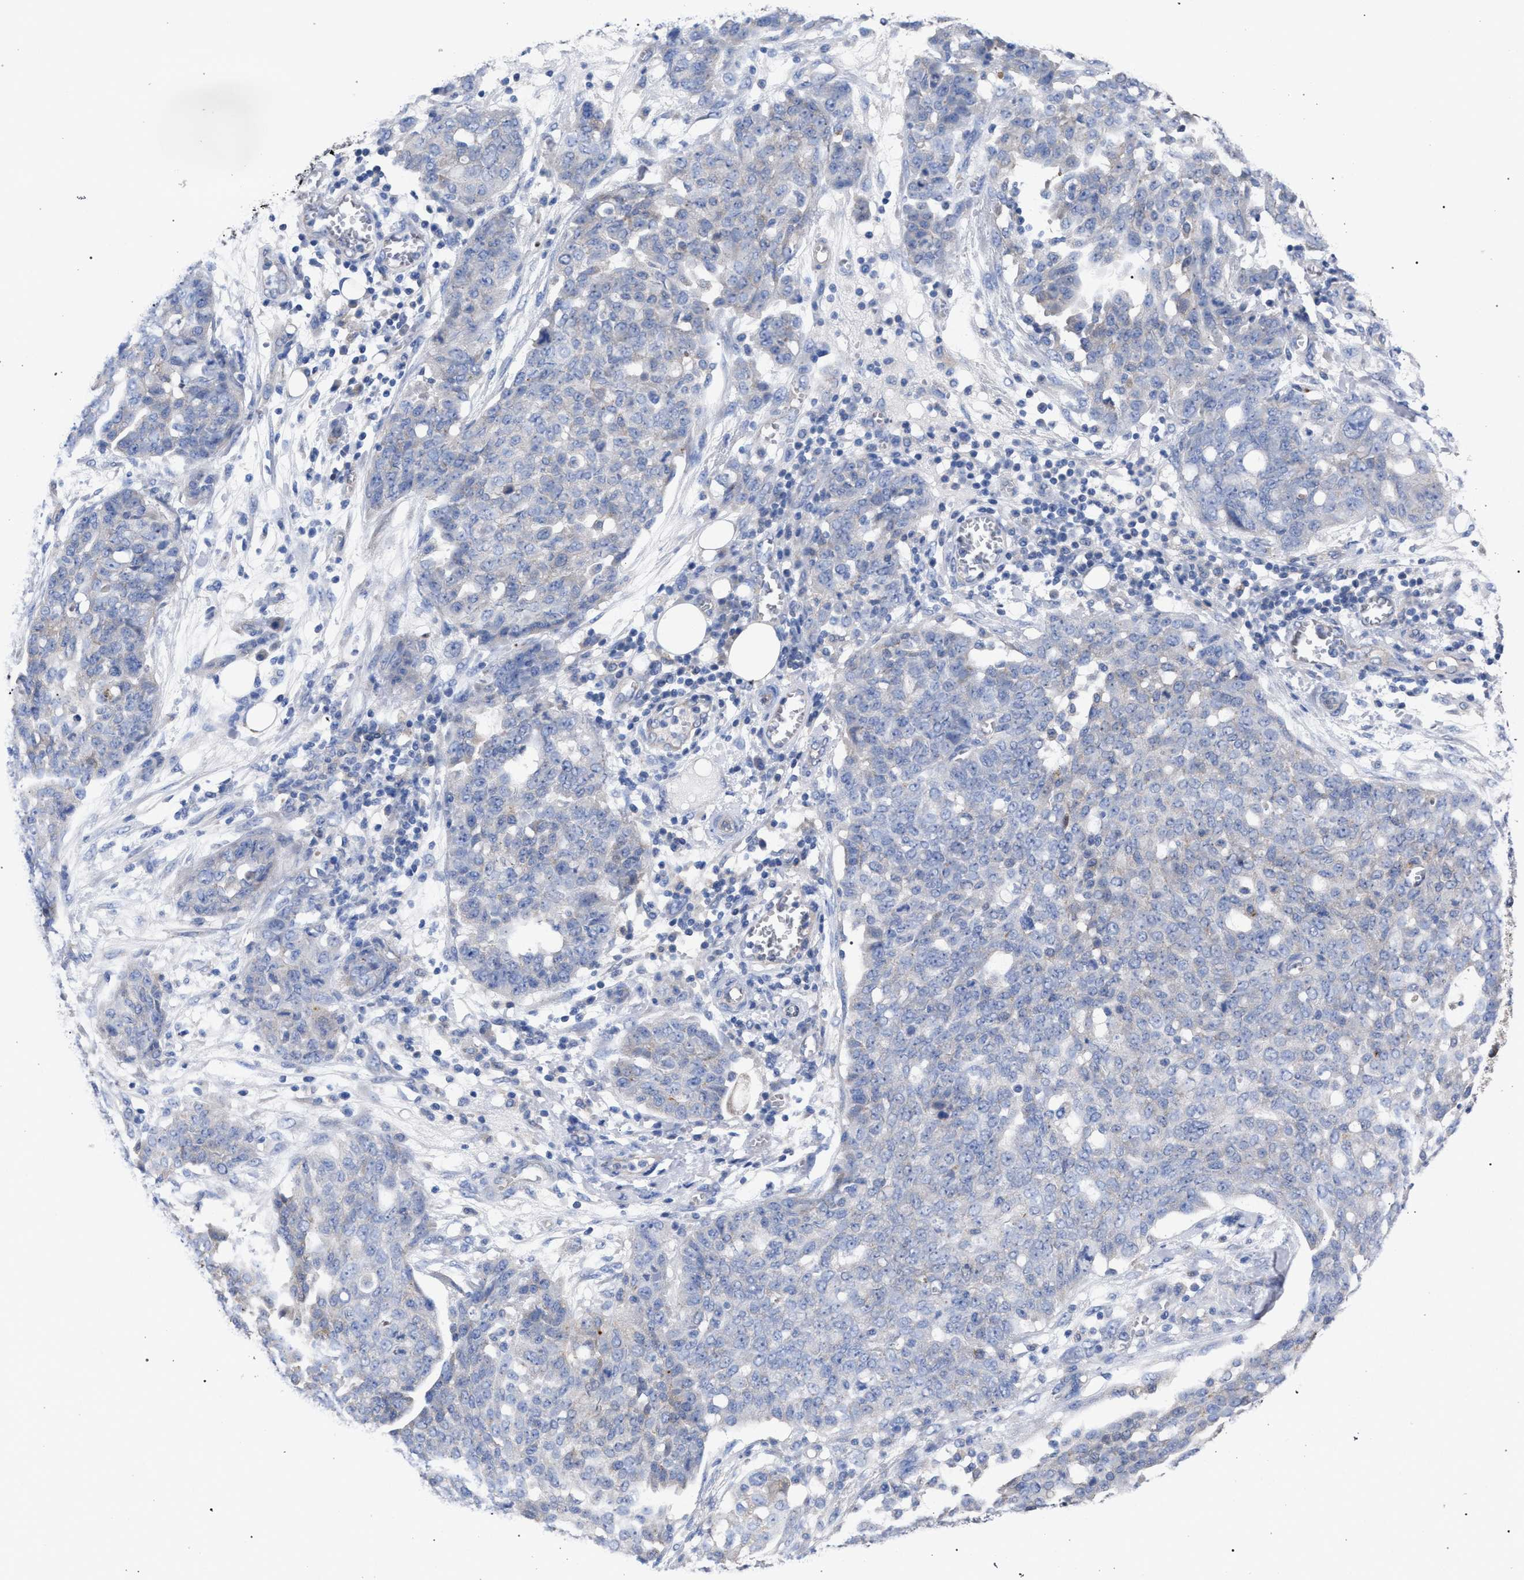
{"staining": {"intensity": "negative", "quantity": "none", "location": "none"}, "tissue": "ovarian cancer", "cell_type": "Tumor cells", "image_type": "cancer", "snomed": [{"axis": "morphology", "description": "Cystadenocarcinoma, serous, NOS"}, {"axis": "topography", "description": "Soft tissue"}, {"axis": "topography", "description": "Ovary"}], "caption": "This image is of ovarian cancer (serous cystadenocarcinoma) stained with immunohistochemistry (IHC) to label a protein in brown with the nuclei are counter-stained blue. There is no positivity in tumor cells. The staining is performed using DAB (3,3'-diaminobenzidine) brown chromogen with nuclei counter-stained in using hematoxylin.", "gene": "GMPR", "patient": {"sex": "female", "age": 57}}